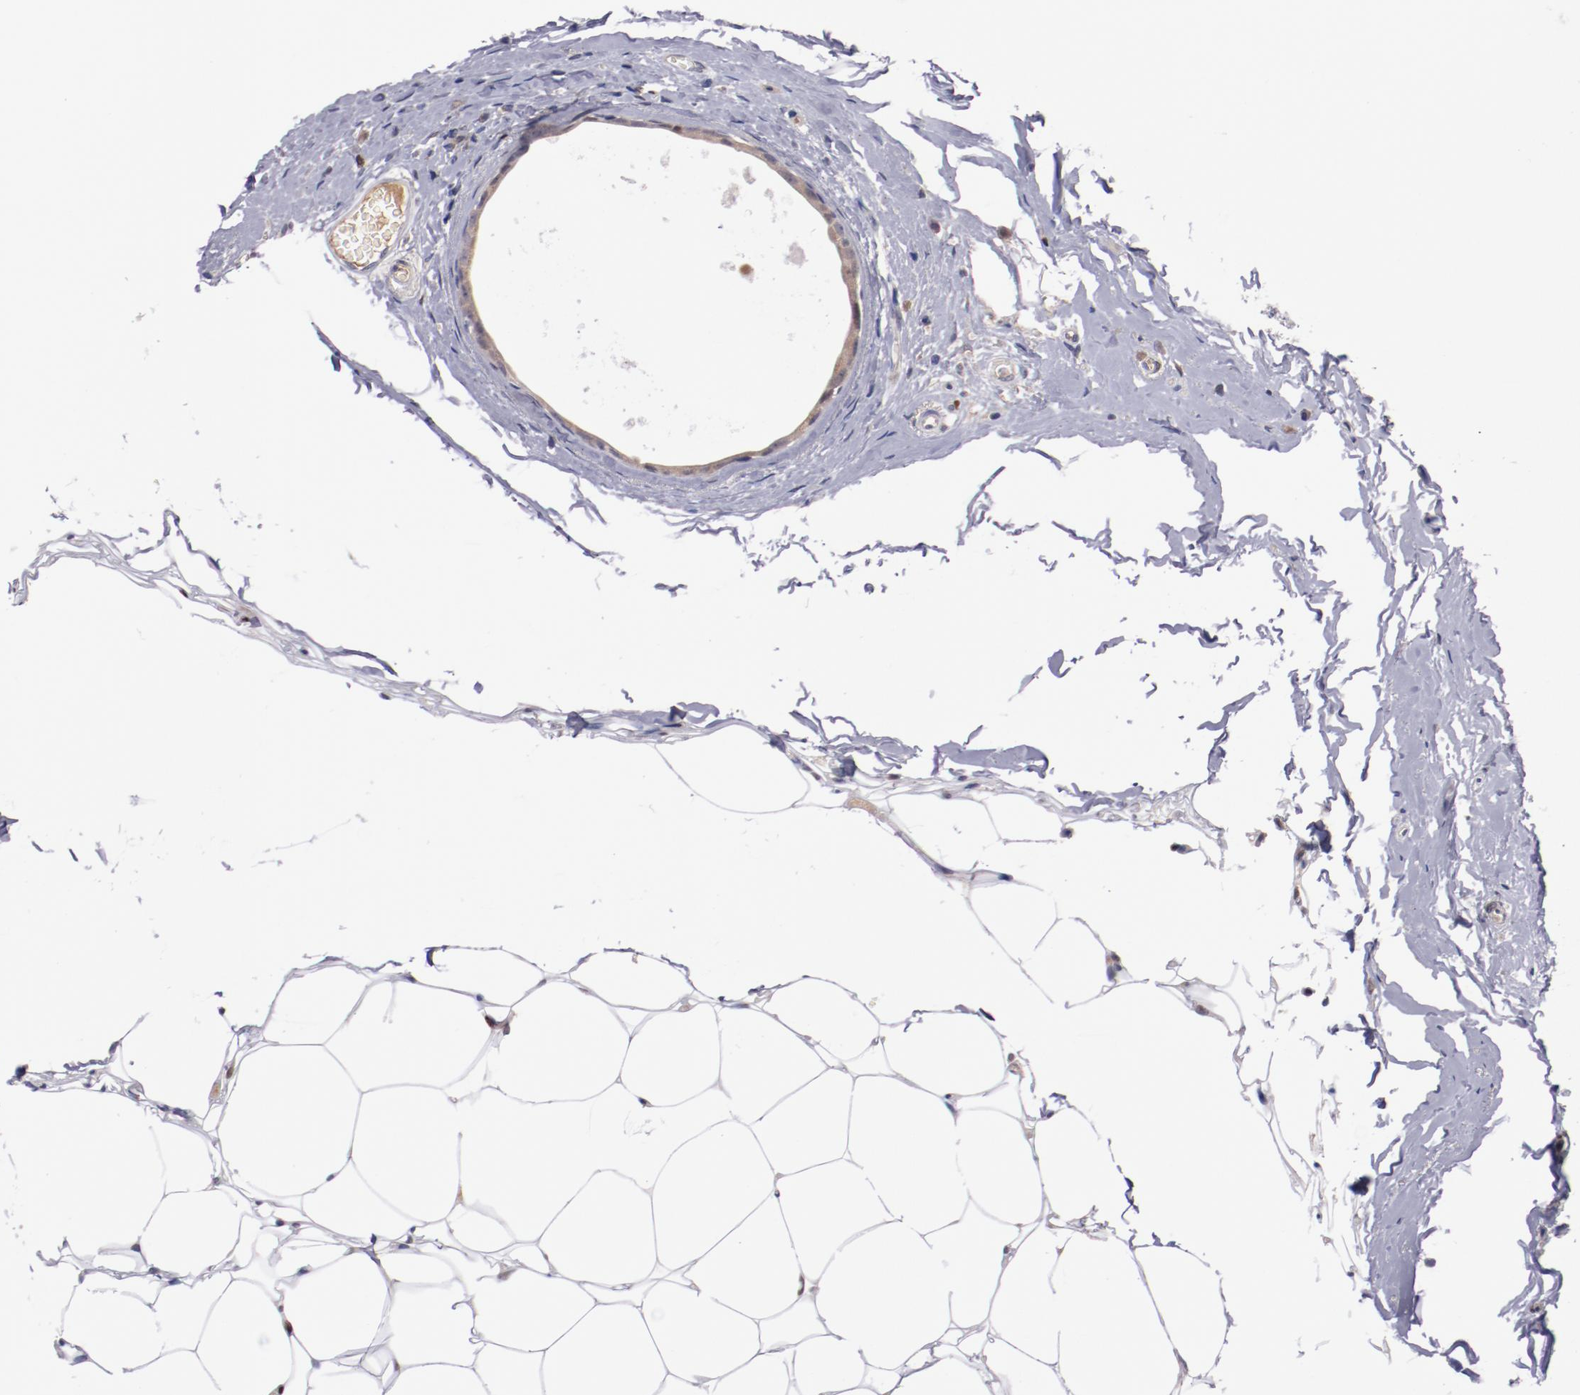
{"staining": {"intensity": "weak", "quantity": "25%-75%", "location": "cytoplasmic/membranous"}, "tissue": "breast cancer", "cell_type": "Tumor cells", "image_type": "cancer", "snomed": [{"axis": "morphology", "description": "Lobular carcinoma"}, {"axis": "topography", "description": "Breast"}], "caption": "IHC micrograph of human lobular carcinoma (breast) stained for a protein (brown), which demonstrates low levels of weak cytoplasmic/membranous expression in approximately 25%-75% of tumor cells.", "gene": "FAM81A", "patient": {"sex": "female", "age": 55}}